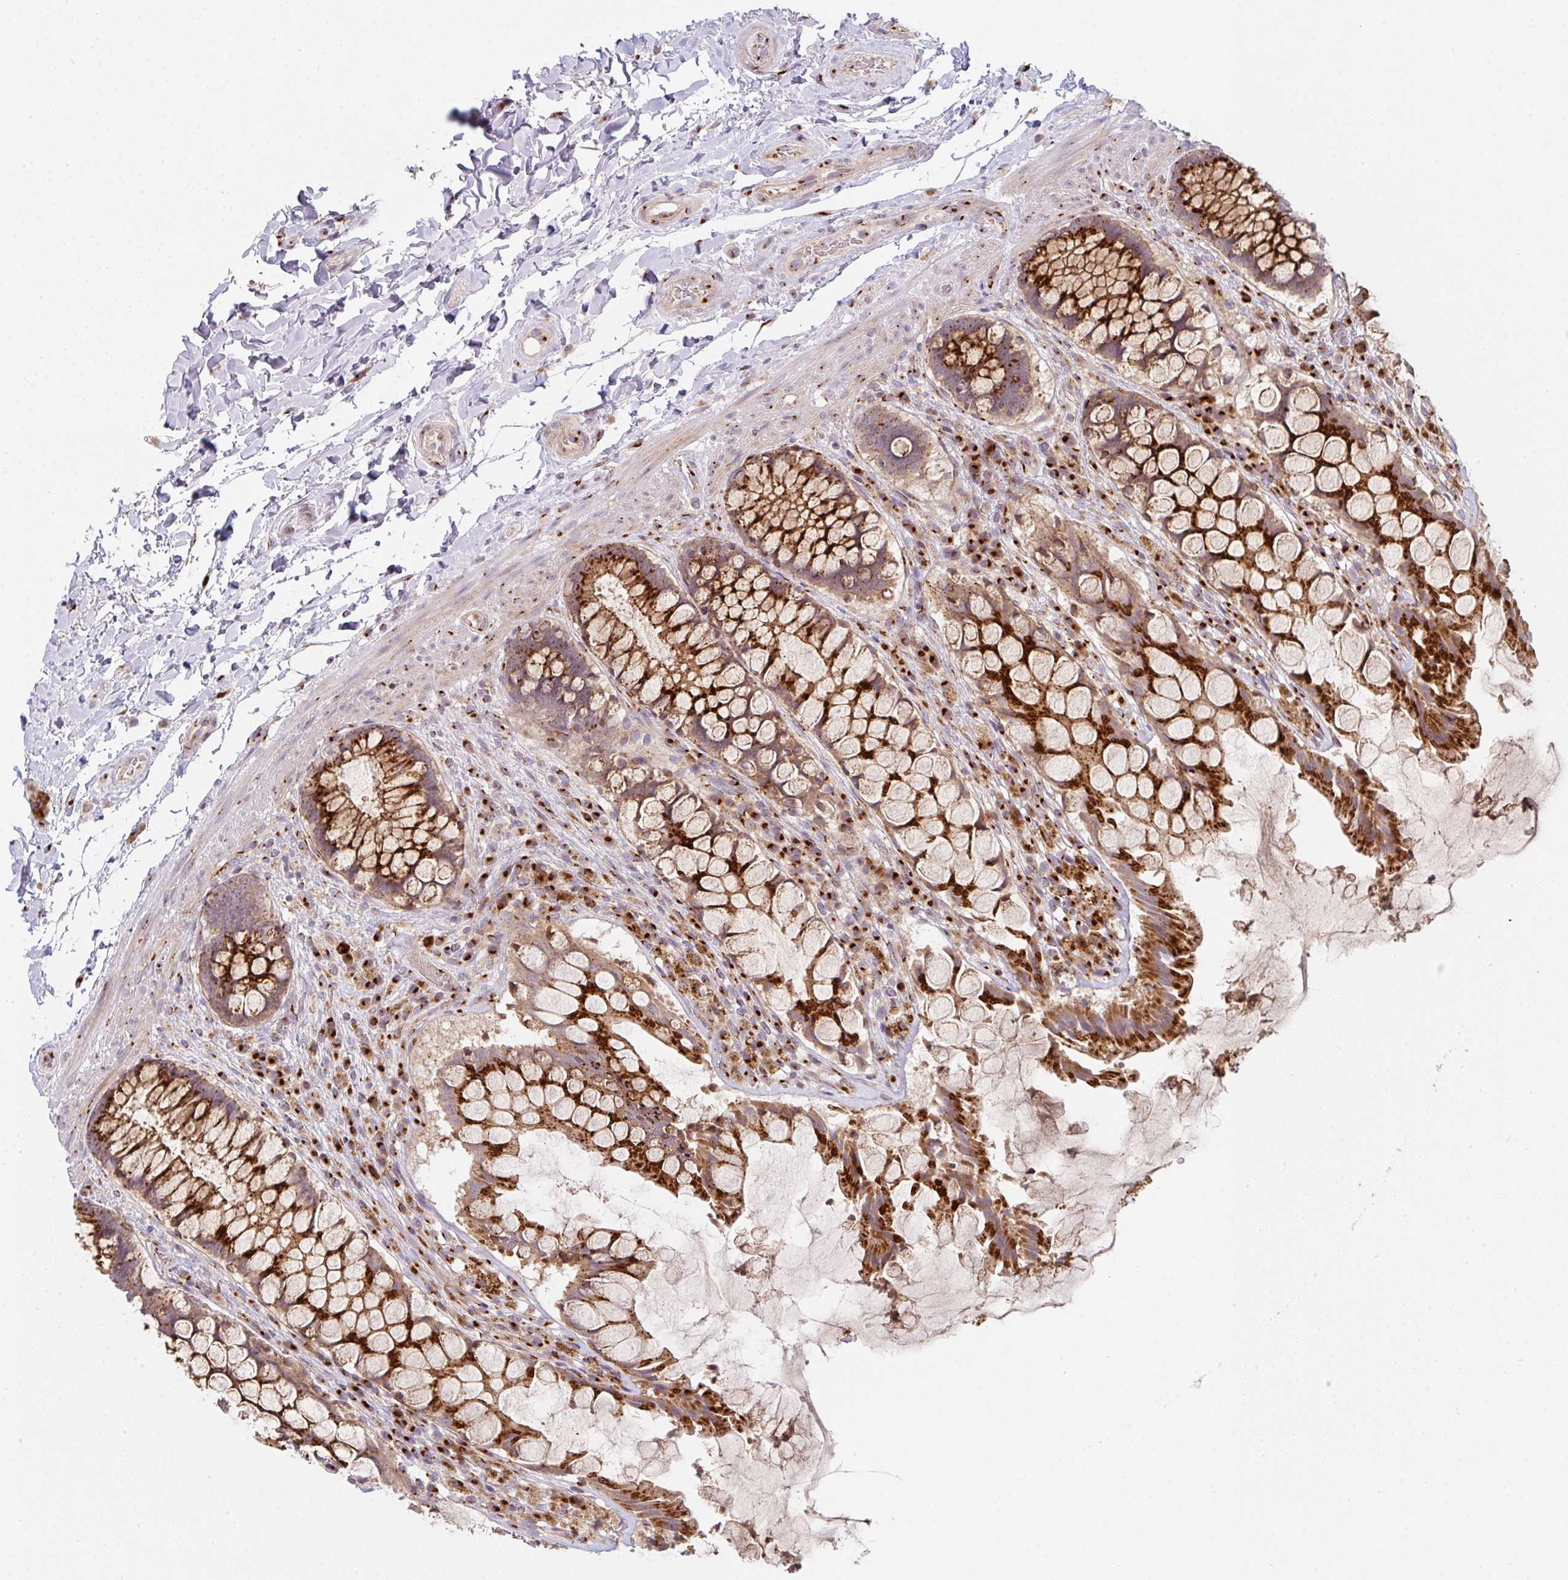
{"staining": {"intensity": "strong", "quantity": ">75%", "location": "cytoplasmic/membranous"}, "tissue": "rectum", "cell_type": "Glandular cells", "image_type": "normal", "snomed": [{"axis": "morphology", "description": "Normal tissue, NOS"}, {"axis": "topography", "description": "Rectum"}], "caption": "Protein analysis of unremarkable rectum displays strong cytoplasmic/membranous staining in about >75% of glandular cells.", "gene": "GVQW3", "patient": {"sex": "female", "age": 58}}